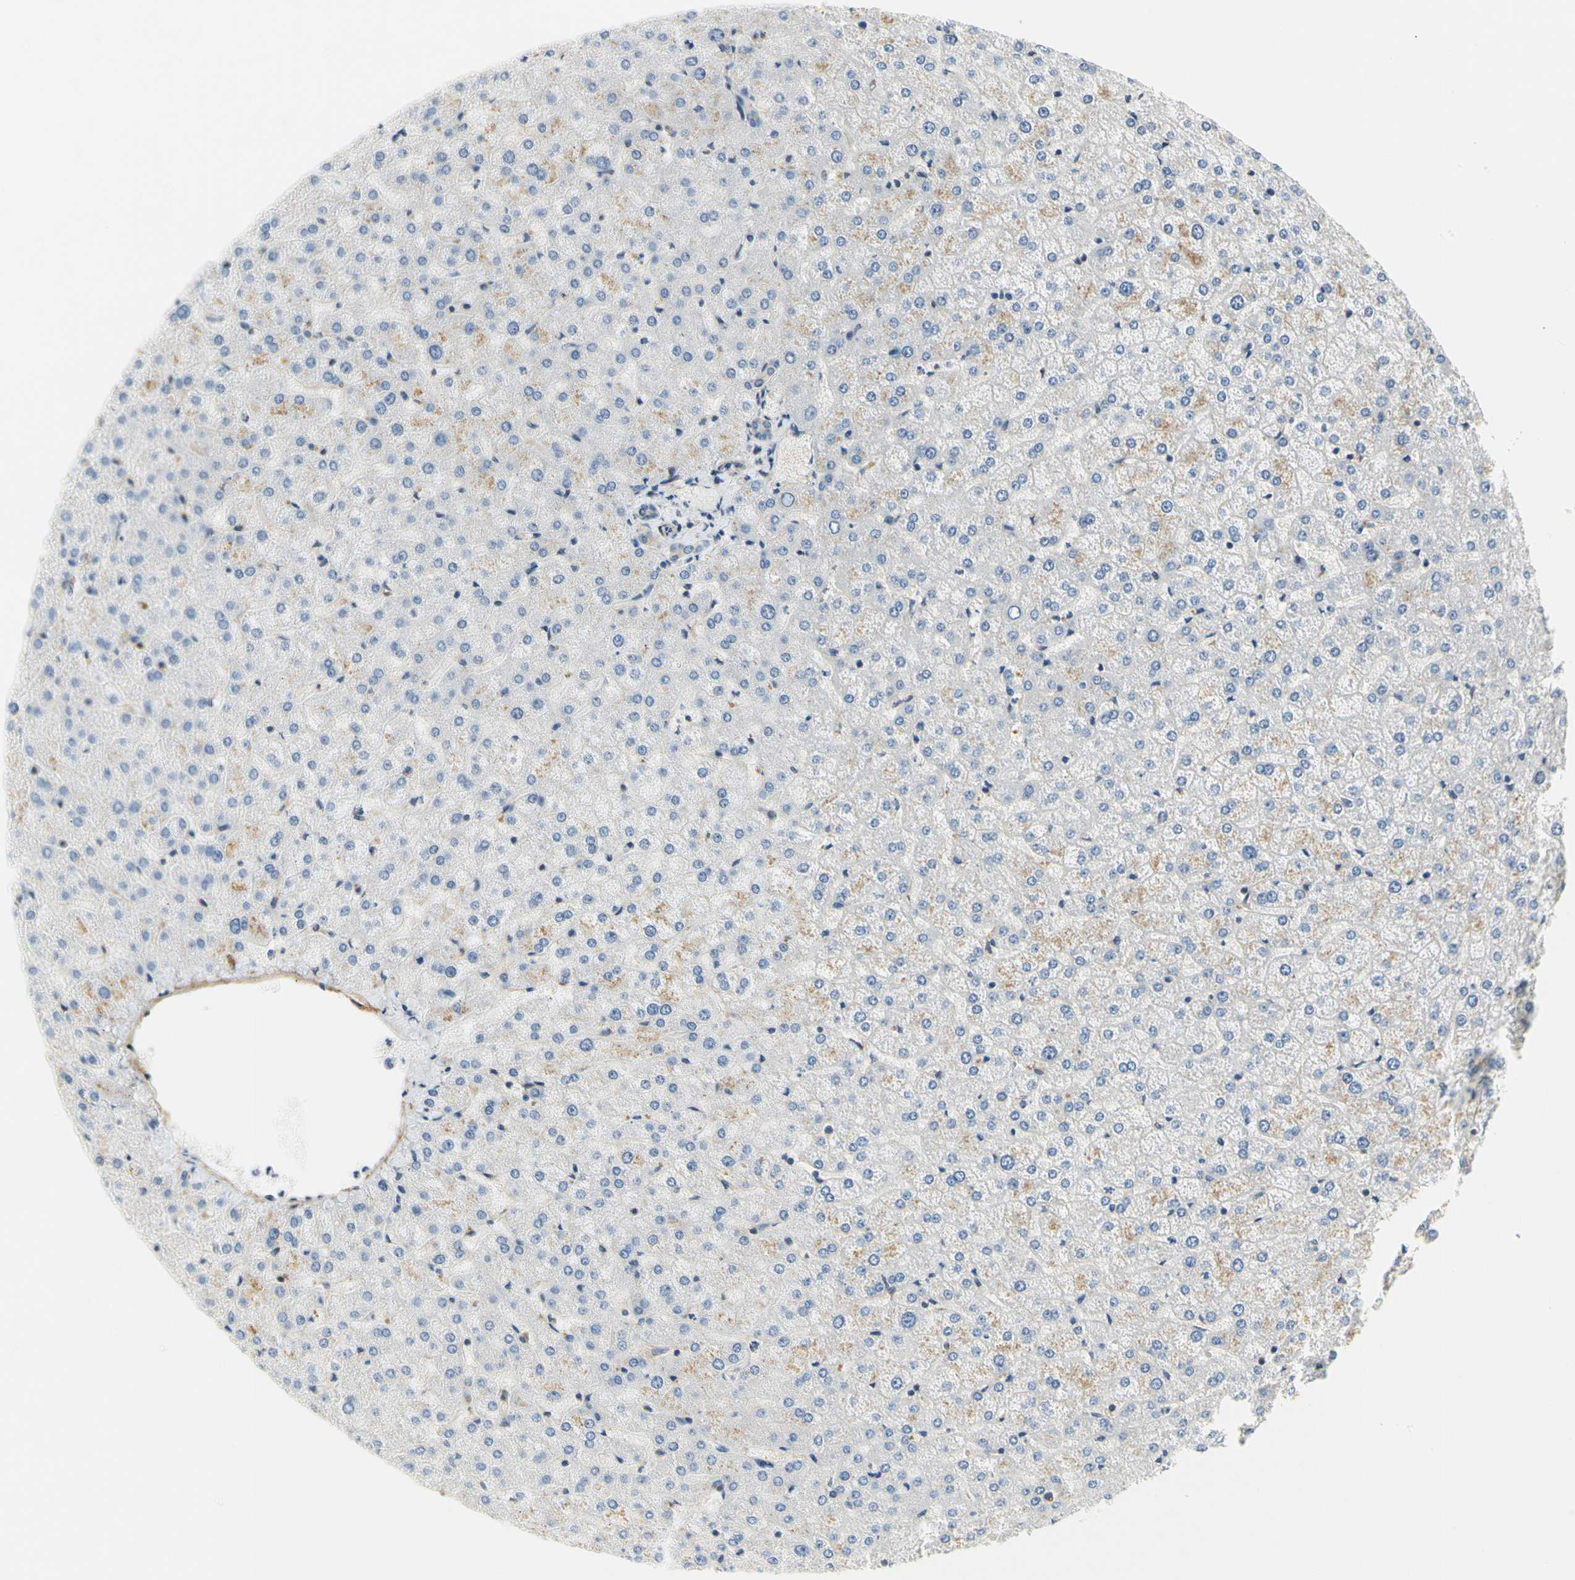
{"staining": {"intensity": "negative", "quantity": "none", "location": "none"}, "tissue": "liver", "cell_type": "Cholangiocytes", "image_type": "normal", "snomed": [{"axis": "morphology", "description": "Normal tissue, NOS"}, {"axis": "topography", "description": "Liver"}], "caption": "Immunohistochemistry (IHC) image of benign liver: liver stained with DAB (3,3'-diaminobenzidine) displays no significant protein positivity in cholangiocytes.", "gene": "IMPG2", "patient": {"sex": "female", "age": 32}}